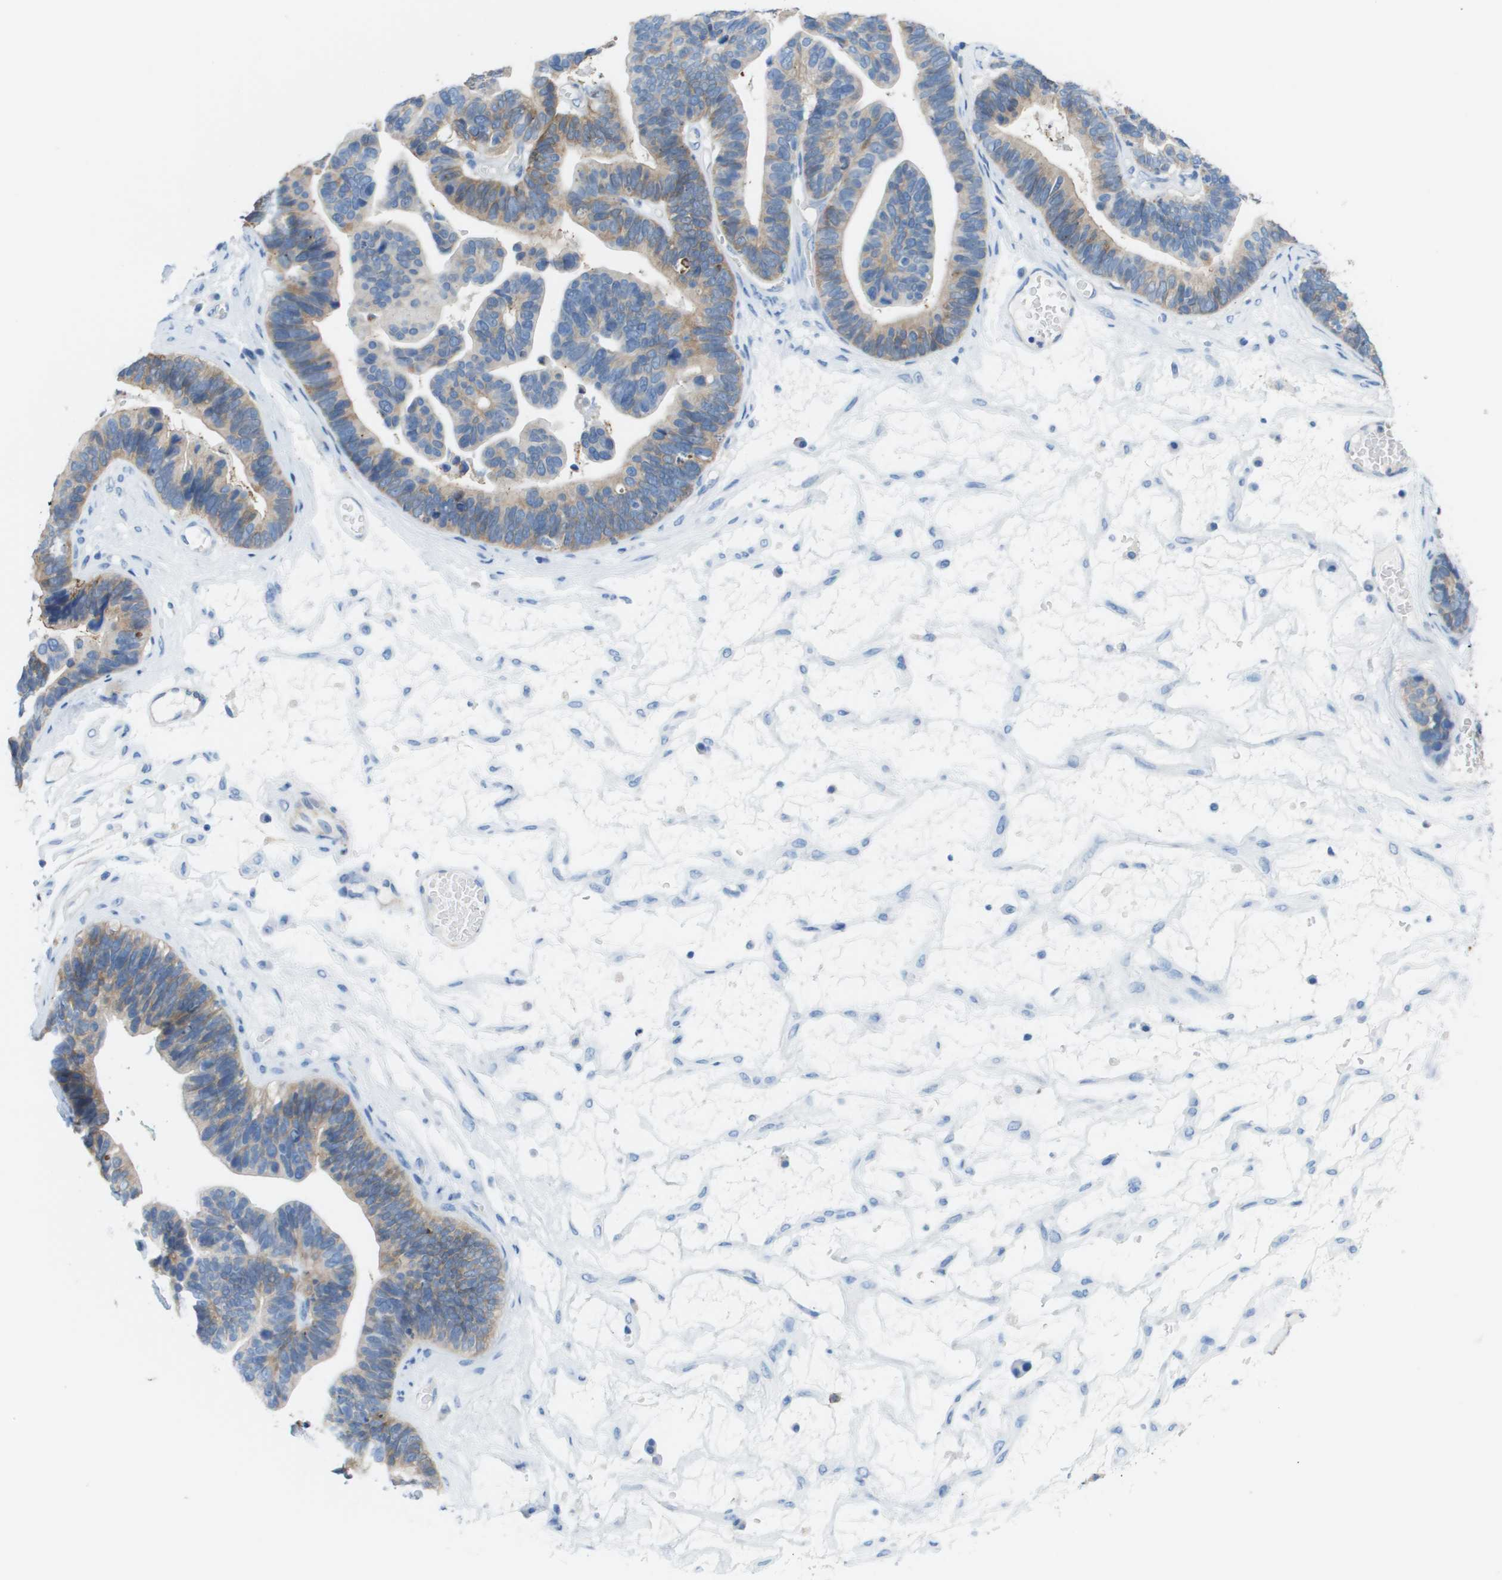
{"staining": {"intensity": "moderate", "quantity": "25%-75%", "location": "cytoplasmic/membranous"}, "tissue": "ovarian cancer", "cell_type": "Tumor cells", "image_type": "cancer", "snomed": [{"axis": "morphology", "description": "Cystadenocarcinoma, serous, NOS"}, {"axis": "topography", "description": "Ovary"}], "caption": "This micrograph reveals immunohistochemistry (IHC) staining of serous cystadenocarcinoma (ovarian), with medium moderate cytoplasmic/membranous staining in about 25%-75% of tumor cells.", "gene": "CD46", "patient": {"sex": "female", "age": 56}}